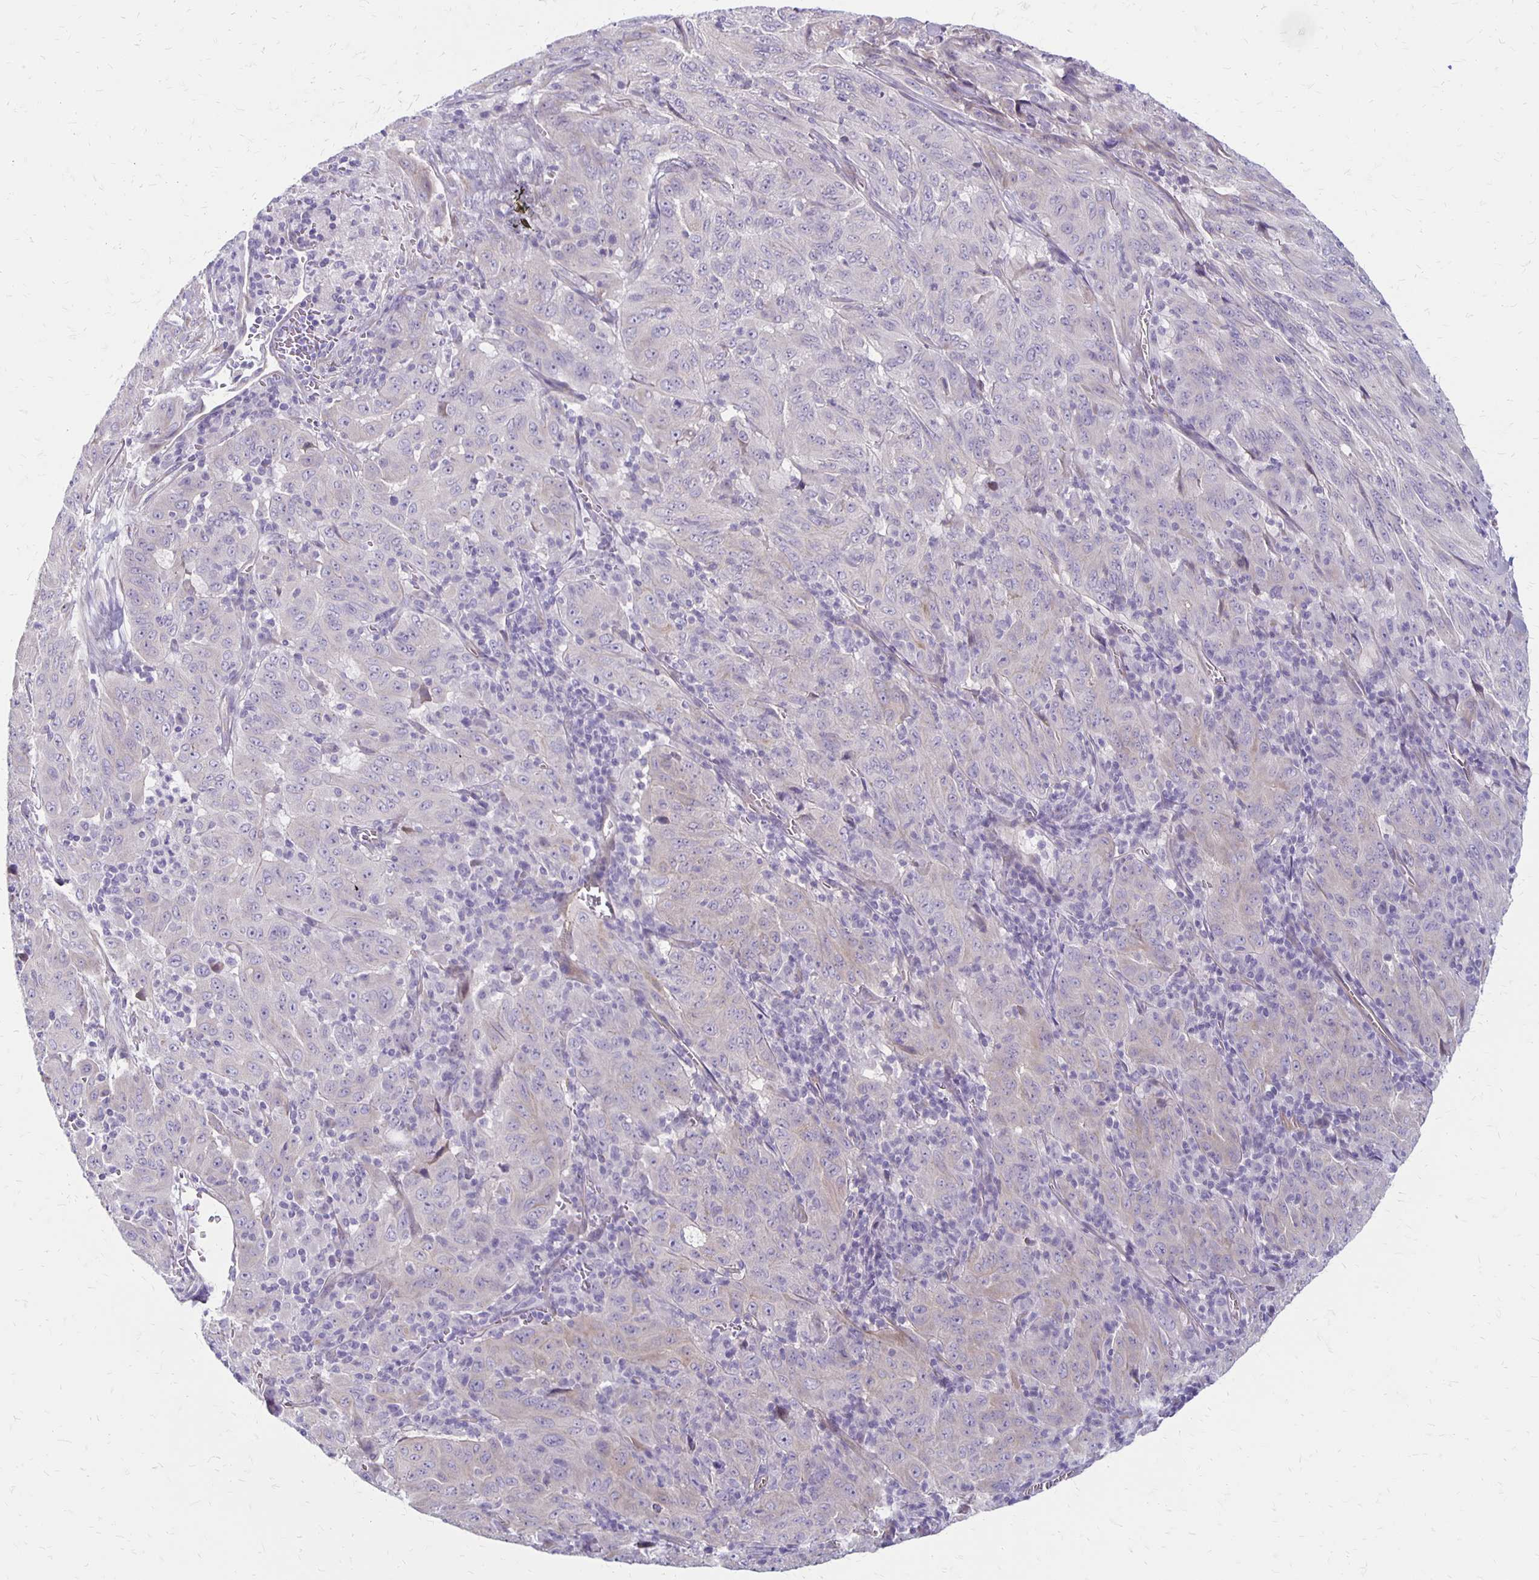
{"staining": {"intensity": "negative", "quantity": "none", "location": "none"}, "tissue": "pancreatic cancer", "cell_type": "Tumor cells", "image_type": "cancer", "snomed": [{"axis": "morphology", "description": "Adenocarcinoma, NOS"}, {"axis": "topography", "description": "Pancreas"}], "caption": "A photomicrograph of human pancreatic cancer (adenocarcinoma) is negative for staining in tumor cells.", "gene": "HOMER1", "patient": {"sex": "male", "age": 63}}